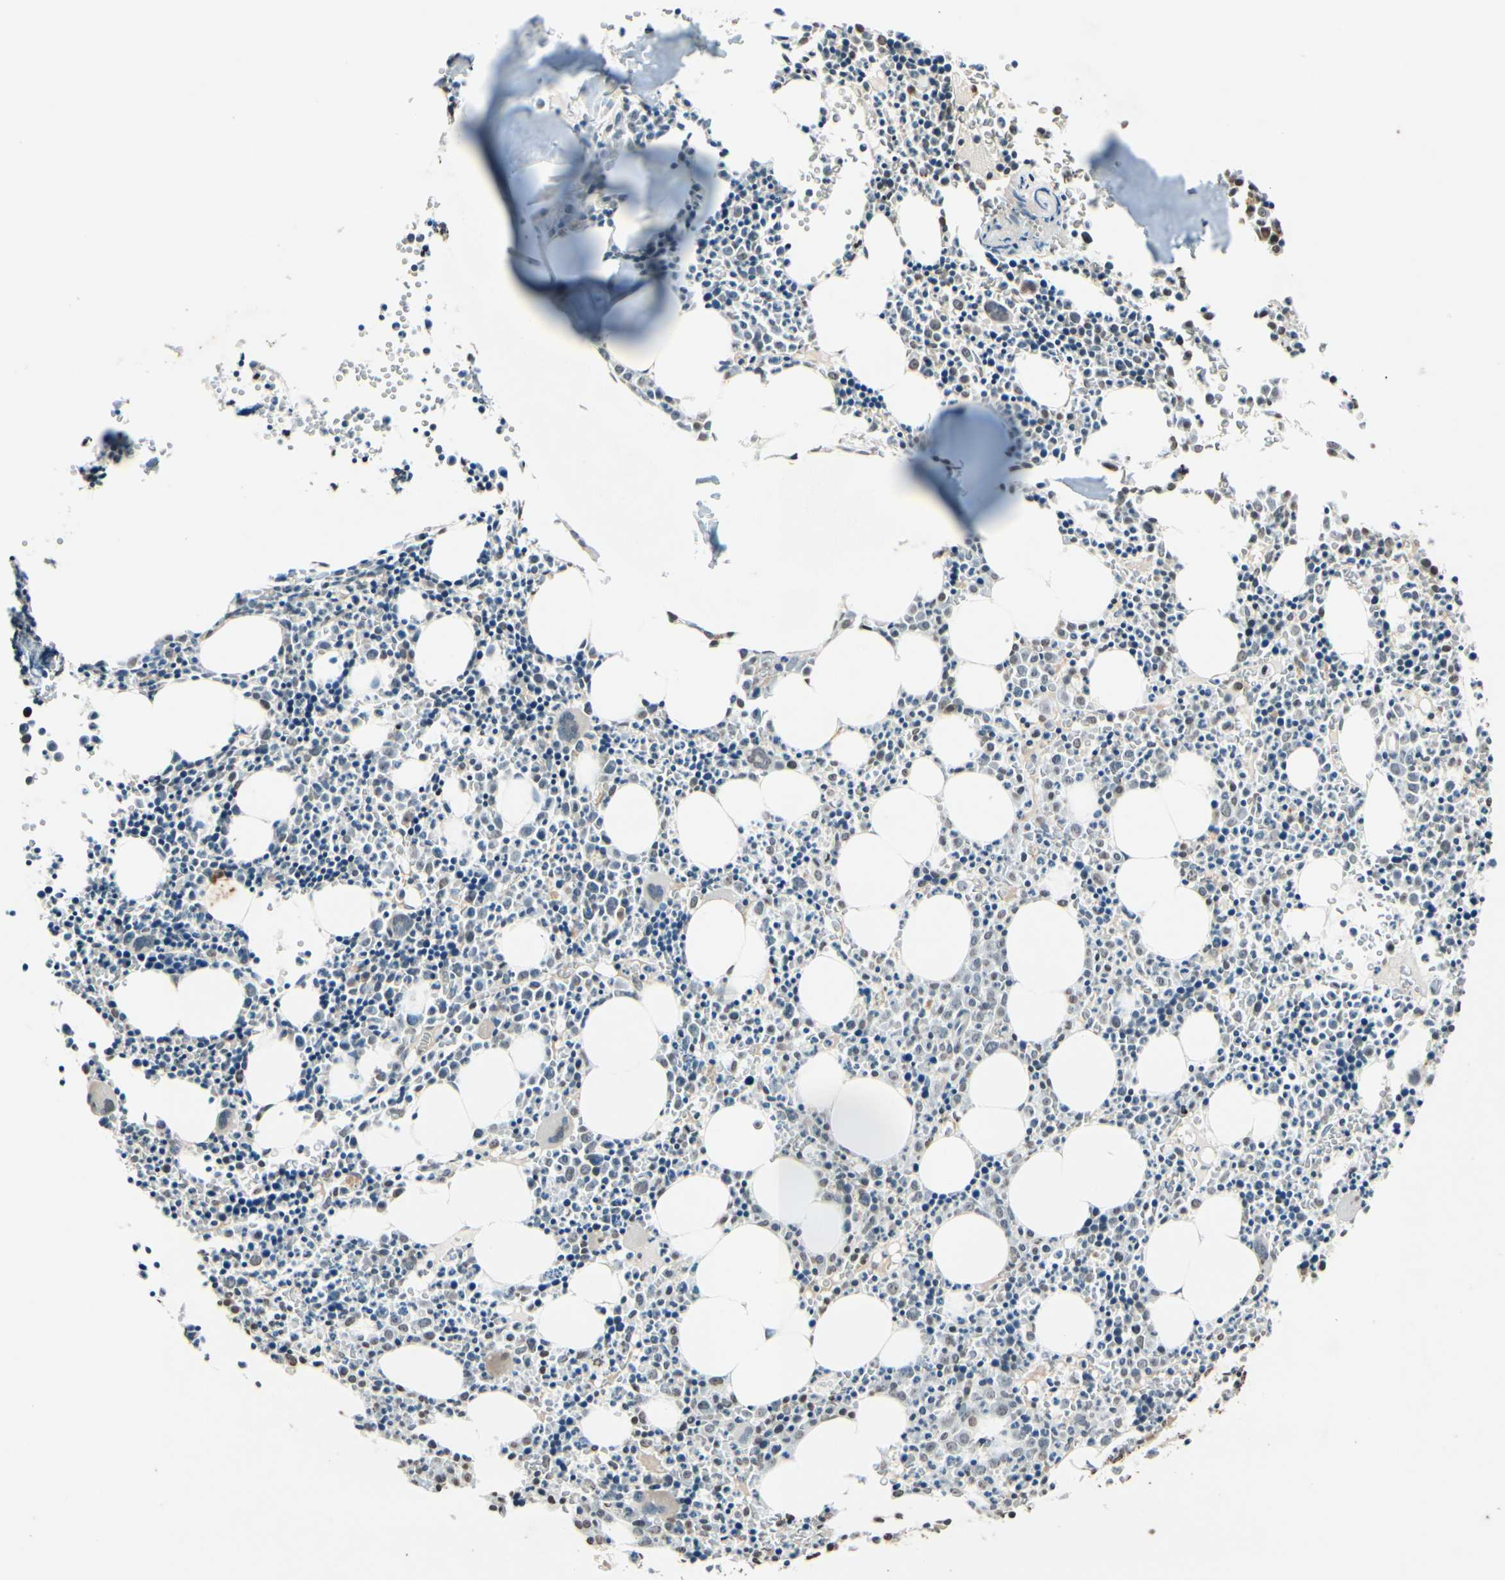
{"staining": {"intensity": "negative", "quantity": "none", "location": "none"}, "tissue": "bone marrow", "cell_type": "Hematopoietic cells", "image_type": "normal", "snomed": [{"axis": "morphology", "description": "Normal tissue, NOS"}, {"axis": "morphology", "description": "Inflammation, NOS"}, {"axis": "topography", "description": "Bone marrow"}], "caption": "IHC histopathology image of normal bone marrow: bone marrow stained with DAB (3,3'-diaminobenzidine) shows no significant protein expression in hematopoietic cells. The staining was performed using DAB to visualize the protein expression in brown, while the nuclei were stained in blue with hematoxylin (Magnification: 20x).", "gene": "CLDN11", "patient": {"sex": "female", "age": 17}}